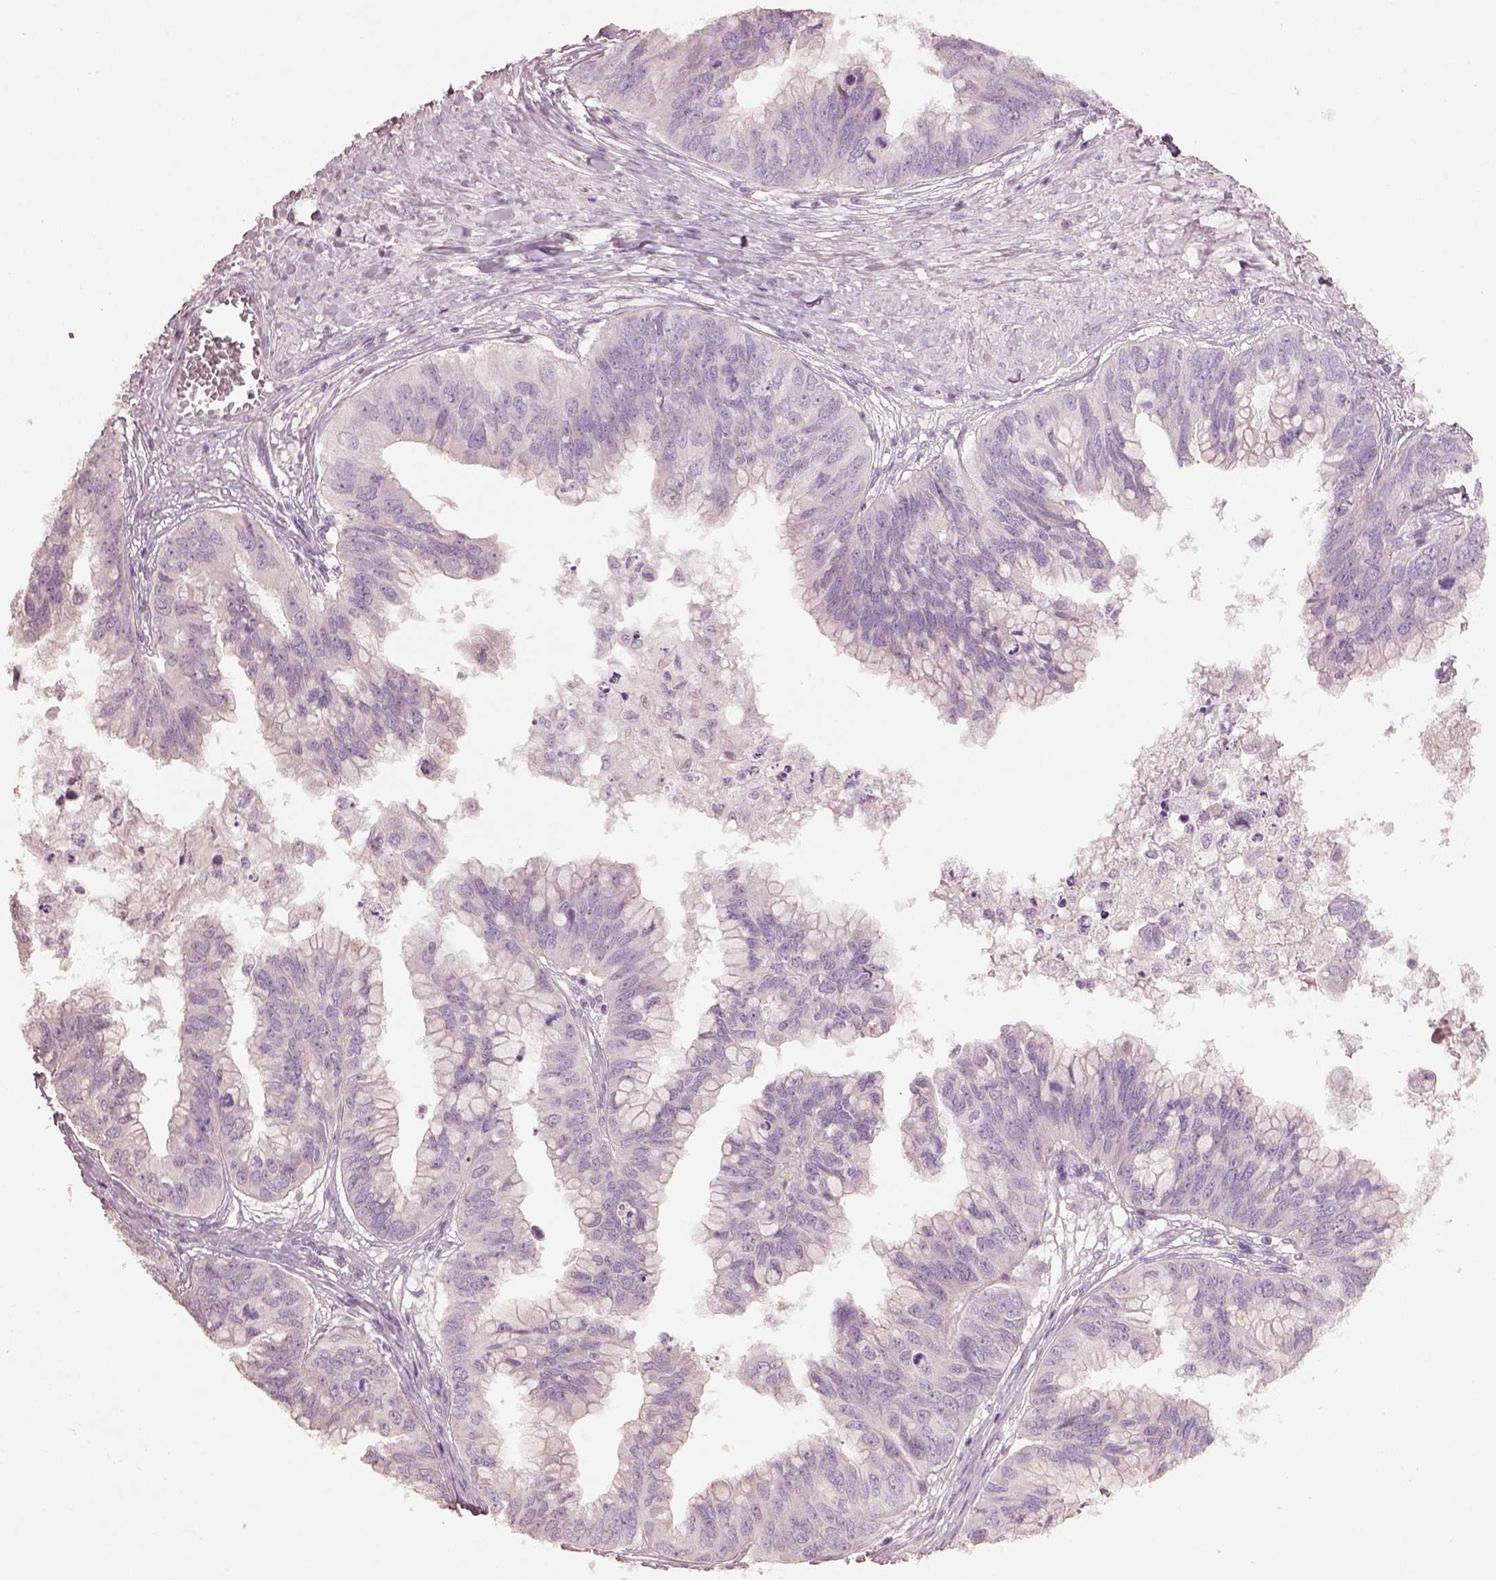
{"staining": {"intensity": "negative", "quantity": "none", "location": "none"}, "tissue": "ovarian cancer", "cell_type": "Tumor cells", "image_type": "cancer", "snomed": [{"axis": "morphology", "description": "Cystadenocarcinoma, mucinous, NOS"}, {"axis": "topography", "description": "Ovary"}], "caption": "A high-resolution image shows immunohistochemistry (IHC) staining of ovarian mucinous cystadenocarcinoma, which demonstrates no significant expression in tumor cells.", "gene": "KCNIP3", "patient": {"sex": "female", "age": 76}}